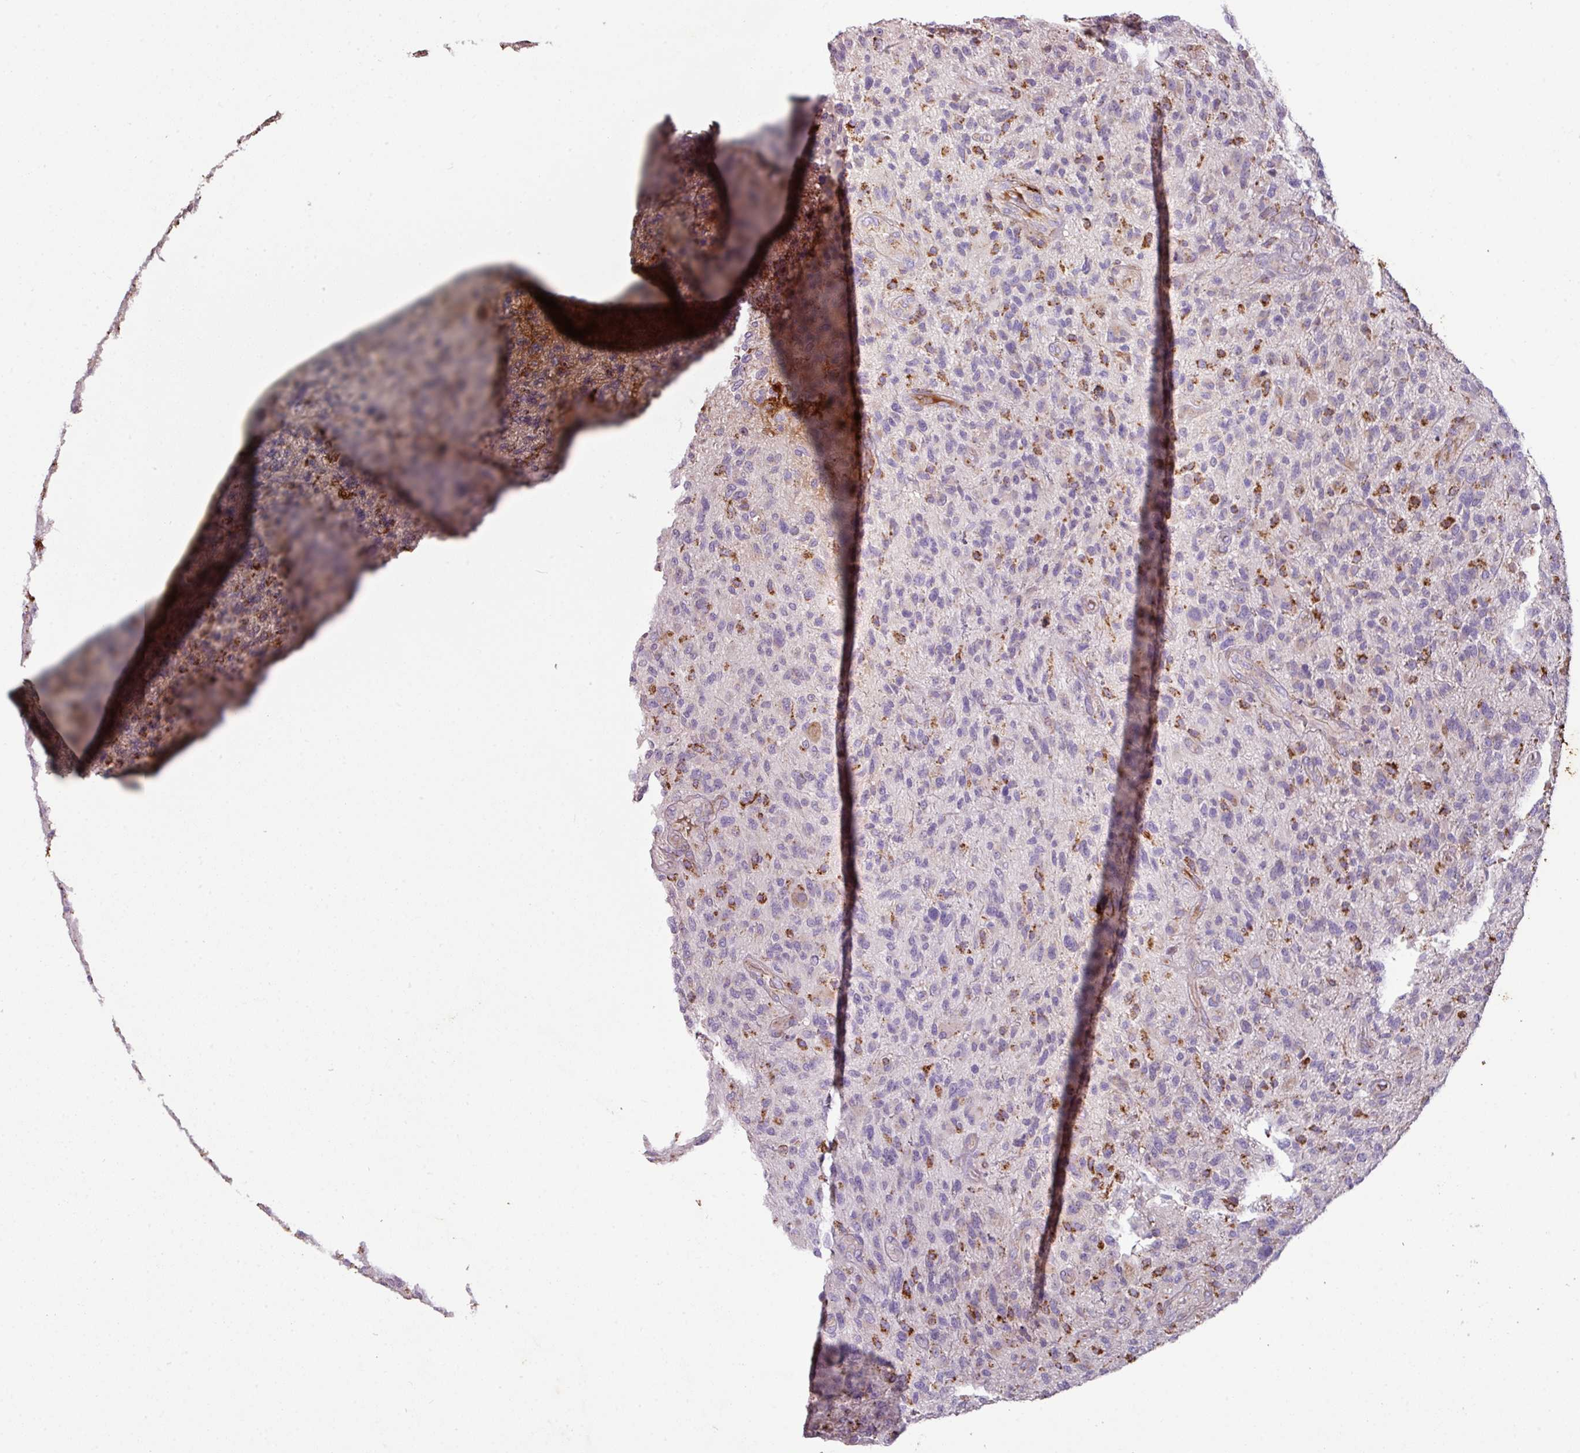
{"staining": {"intensity": "negative", "quantity": "none", "location": "none"}, "tissue": "glioma", "cell_type": "Tumor cells", "image_type": "cancer", "snomed": [{"axis": "morphology", "description": "Glioma, malignant, High grade"}, {"axis": "topography", "description": "Brain"}], "caption": "There is no significant expression in tumor cells of glioma.", "gene": "SQOR", "patient": {"sex": "male", "age": 47}}